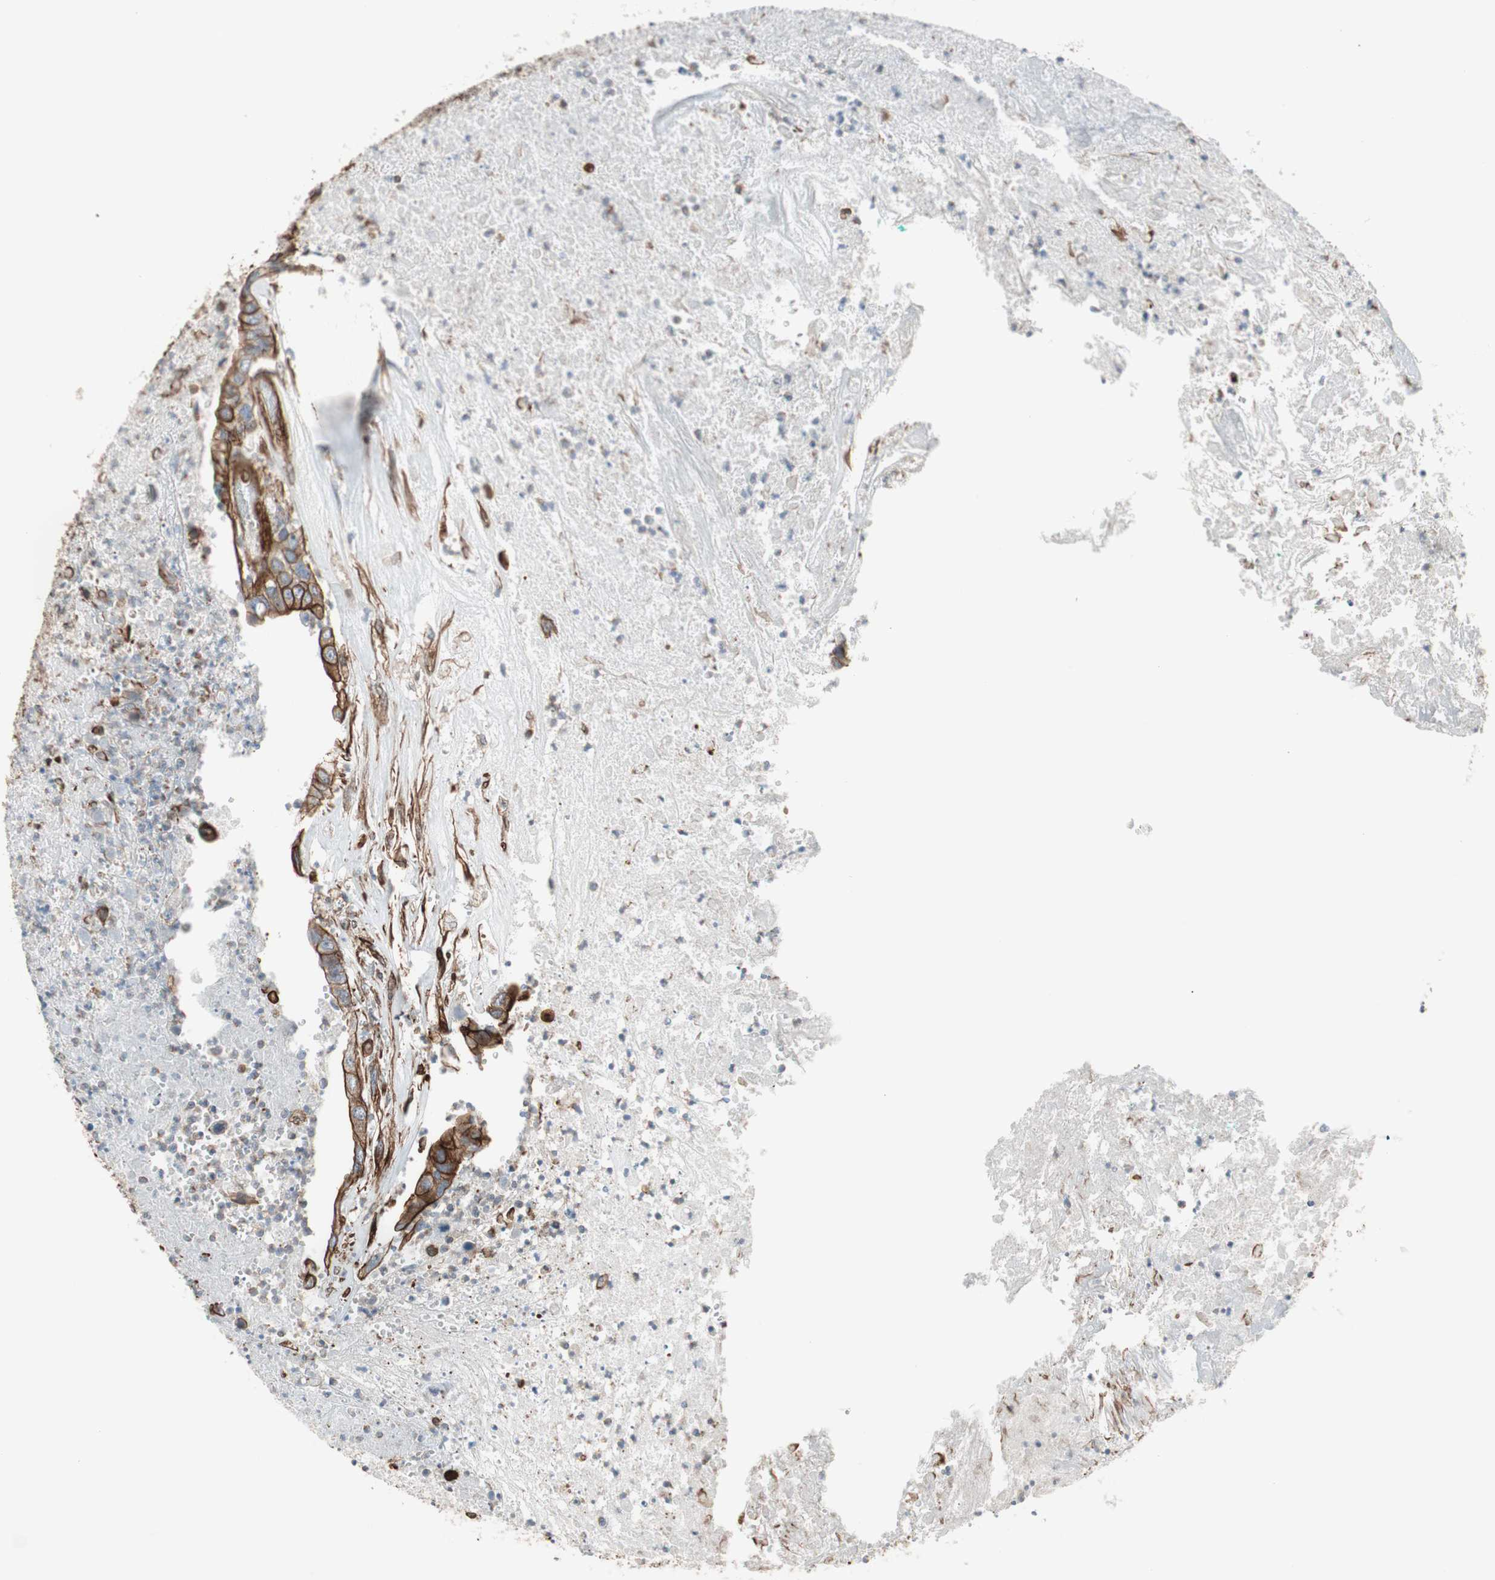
{"staining": {"intensity": "strong", "quantity": ">75%", "location": "cytoplasmic/membranous"}, "tissue": "colorectal cancer", "cell_type": "Tumor cells", "image_type": "cancer", "snomed": [{"axis": "morphology", "description": "Adenocarcinoma, NOS"}, {"axis": "topography", "description": "Rectum"}], "caption": "Colorectal cancer tissue demonstrates strong cytoplasmic/membranous positivity in about >75% of tumor cells", "gene": "TCTA", "patient": {"sex": "male", "age": 55}}